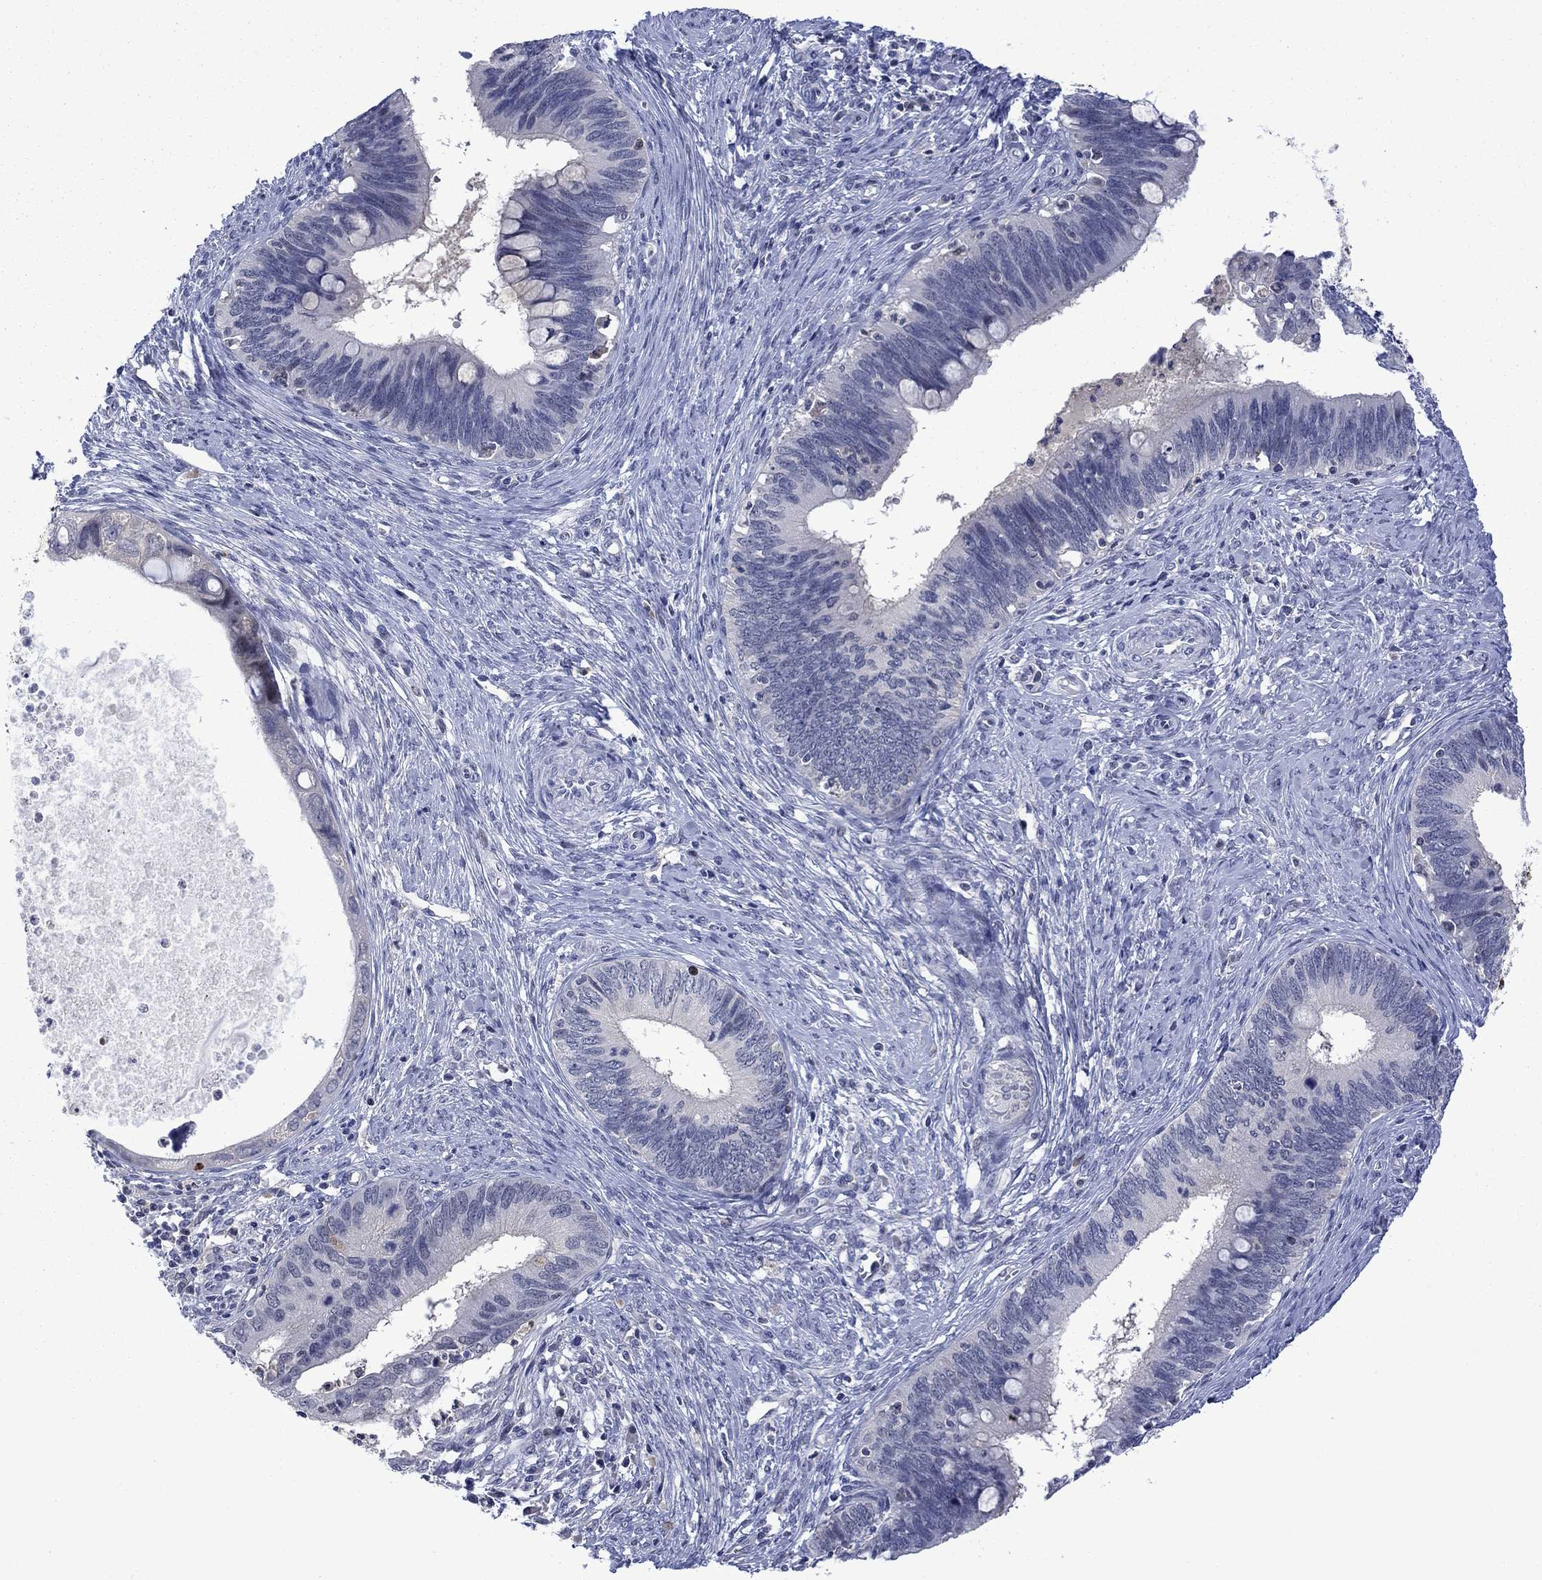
{"staining": {"intensity": "negative", "quantity": "none", "location": "none"}, "tissue": "cervical cancer", "cell_type": "Tumor cells", "image_type": "cancer", "snomed": [{"axis": "morphology", "description": "Adenocarcinoma, NOS"}, {"axis": "topography", "description": "Cervix"}], "caption": "A micrograph of adenocarcinoma (cervical) stained for a protein demonstrates no brown staining in tumor cells.", "gene": "AGL", "patient": {"sex": "female", "age": 42}}